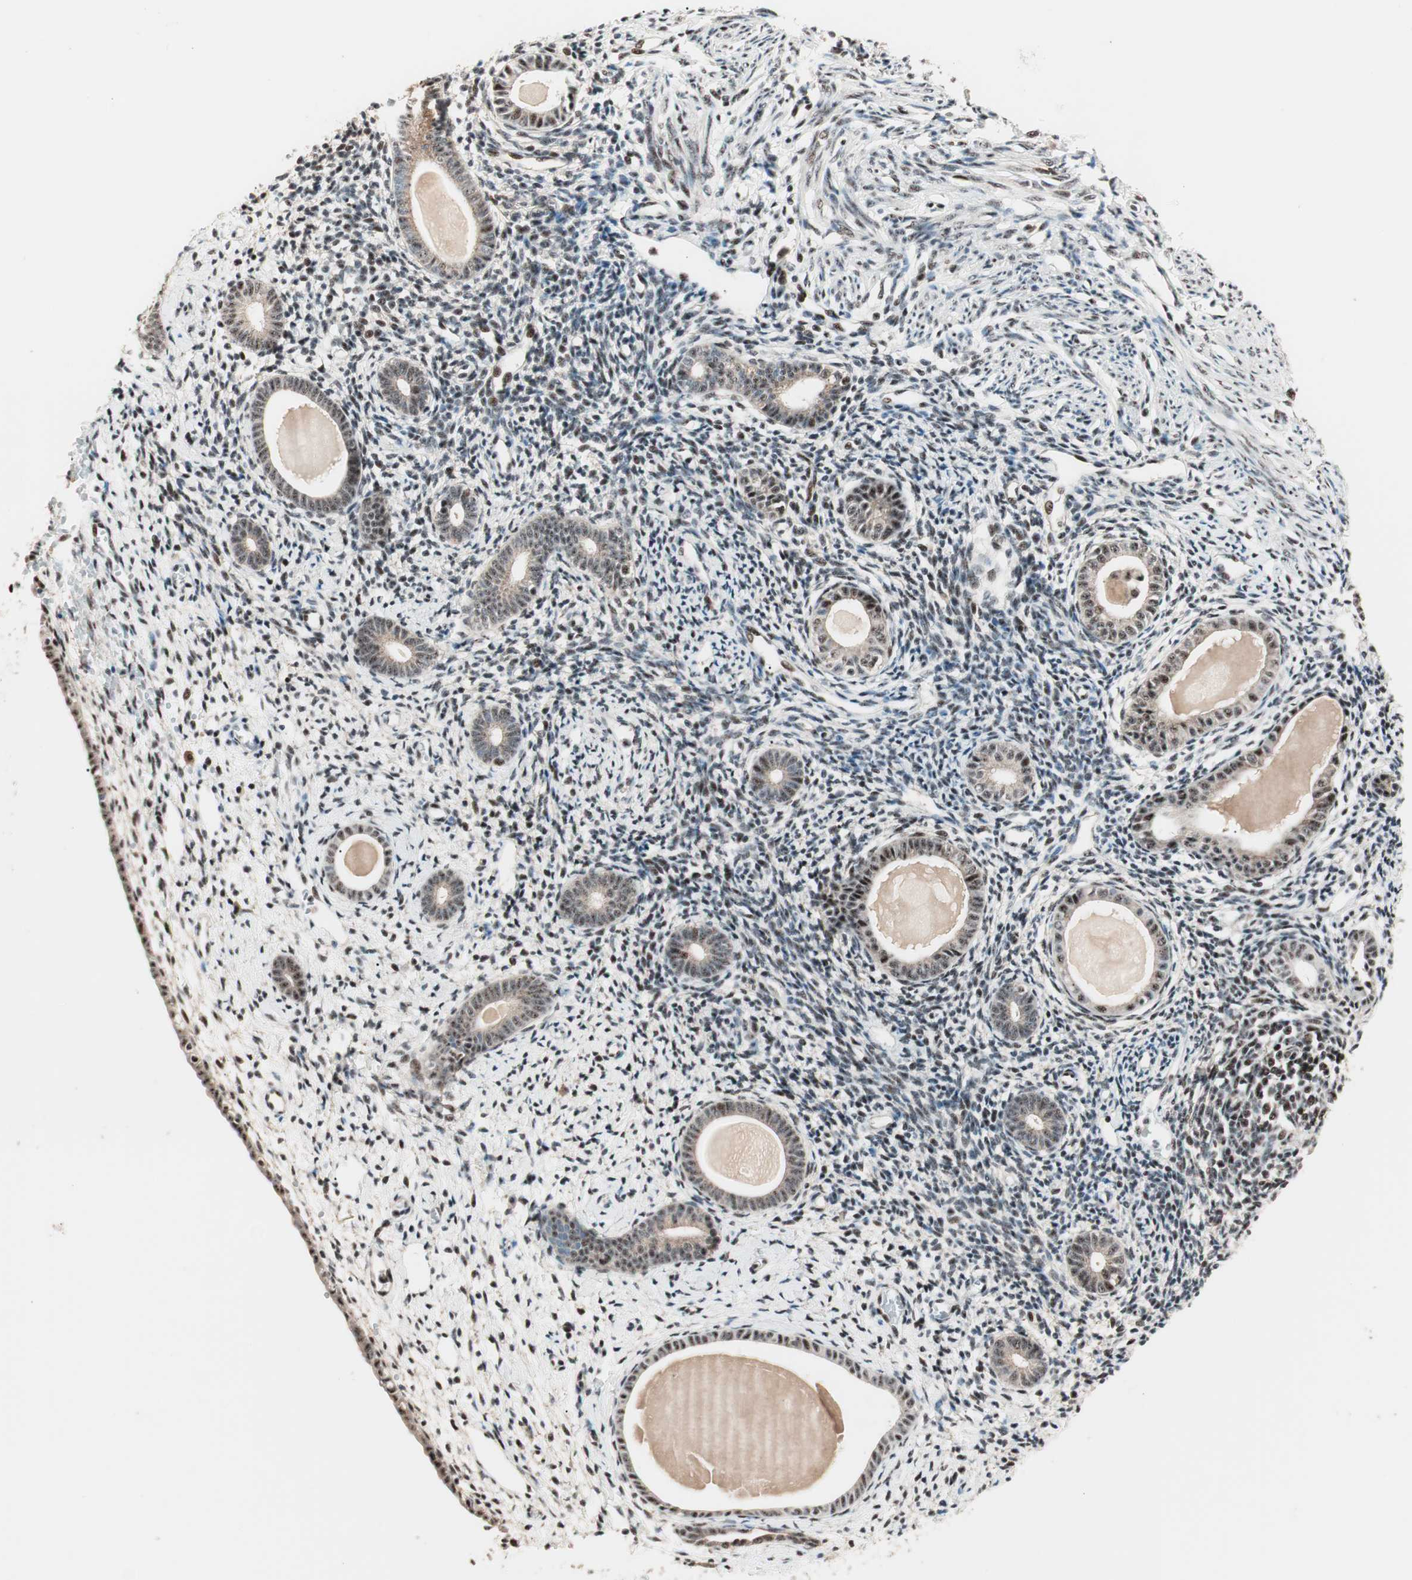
{"staining": {"intensity": "strong", "quantity": ">75%", "location": "nuclear"}, "tissue": "endometrium", "cell_type": "Cells in endometrial stroma", "image_type": "normal", "snomed": [{"axis": "morphology", "description": "Normal tissue, NOS"}, {"axis": "topography", "description": "Endometrium"}], "caption": "DAB (3,3'-diaminobenzidine) immunohistochemical staining of unremarkable endometrium reveals strong nuclear protein positivity in about >75% of cells in endometrial stroma. The protein of interest is stained brown, and the nuclei are stained in blue (DAB IHC with brightfield microscopy, high magnification).", "gene": "NR5A2", "patient": {"sex": "female", "age": 71}}